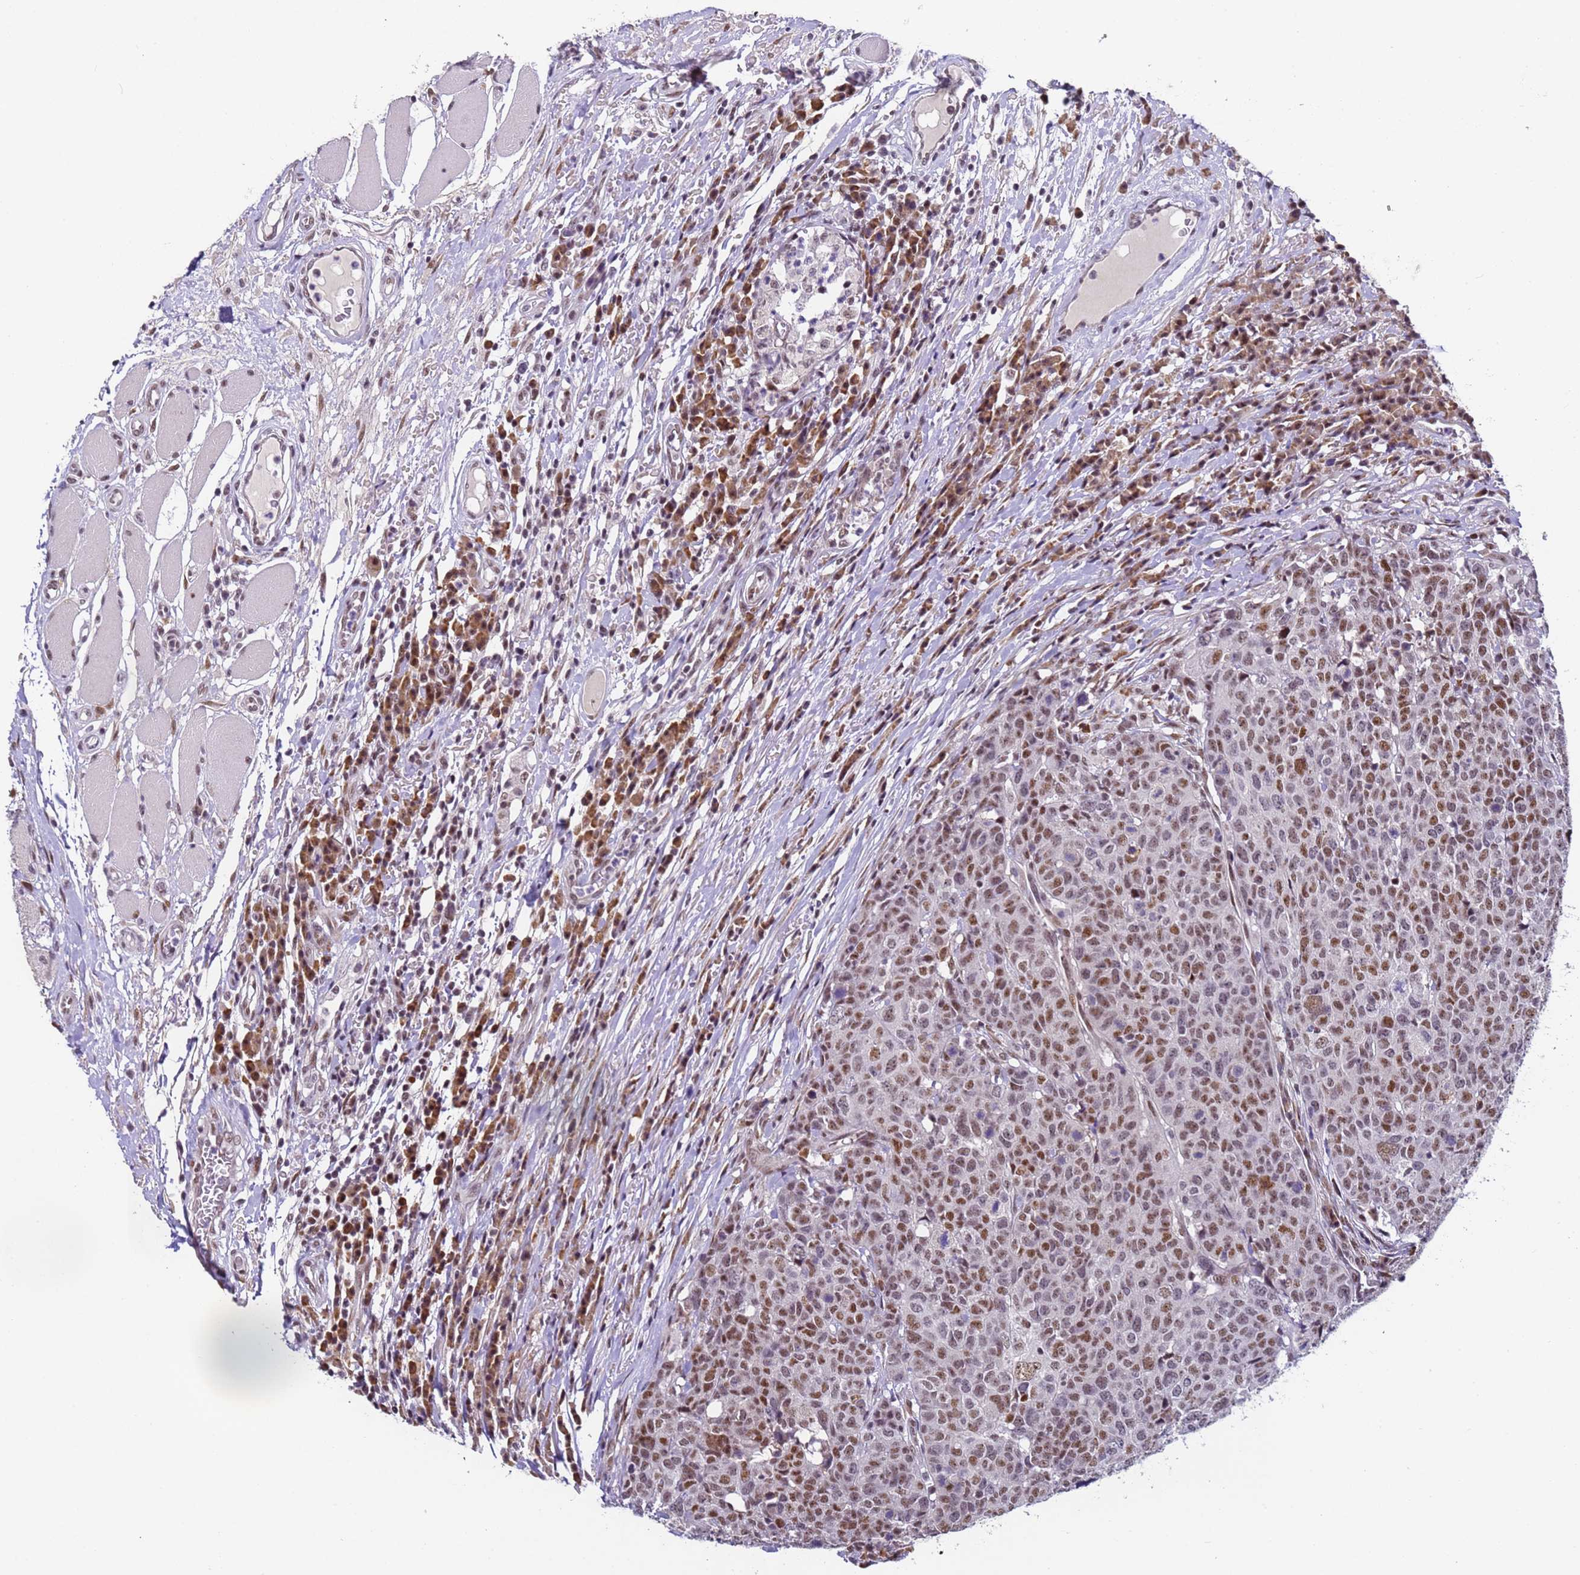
{"staining": {"intensity": "moderate", "quantity": ">75%", "location": "nuclear"}, "tissue": "head and neck cancer", "cell_type": "Tumor cells", "image_type": "cancer", "snomed": [{"axis": "morphology", "description": "Squamous cell carcinoma, NOS"}, {"axis": "topography", "description": "Head-Neck"}], "caption": "Head and neck cancer was stained to show a protein in brown. There is medium levels of moderate nuclear staining in approximately >75% of tumor cells.", "gene": "FNBP4", "patient": {"sex": "male", "age": 66}}